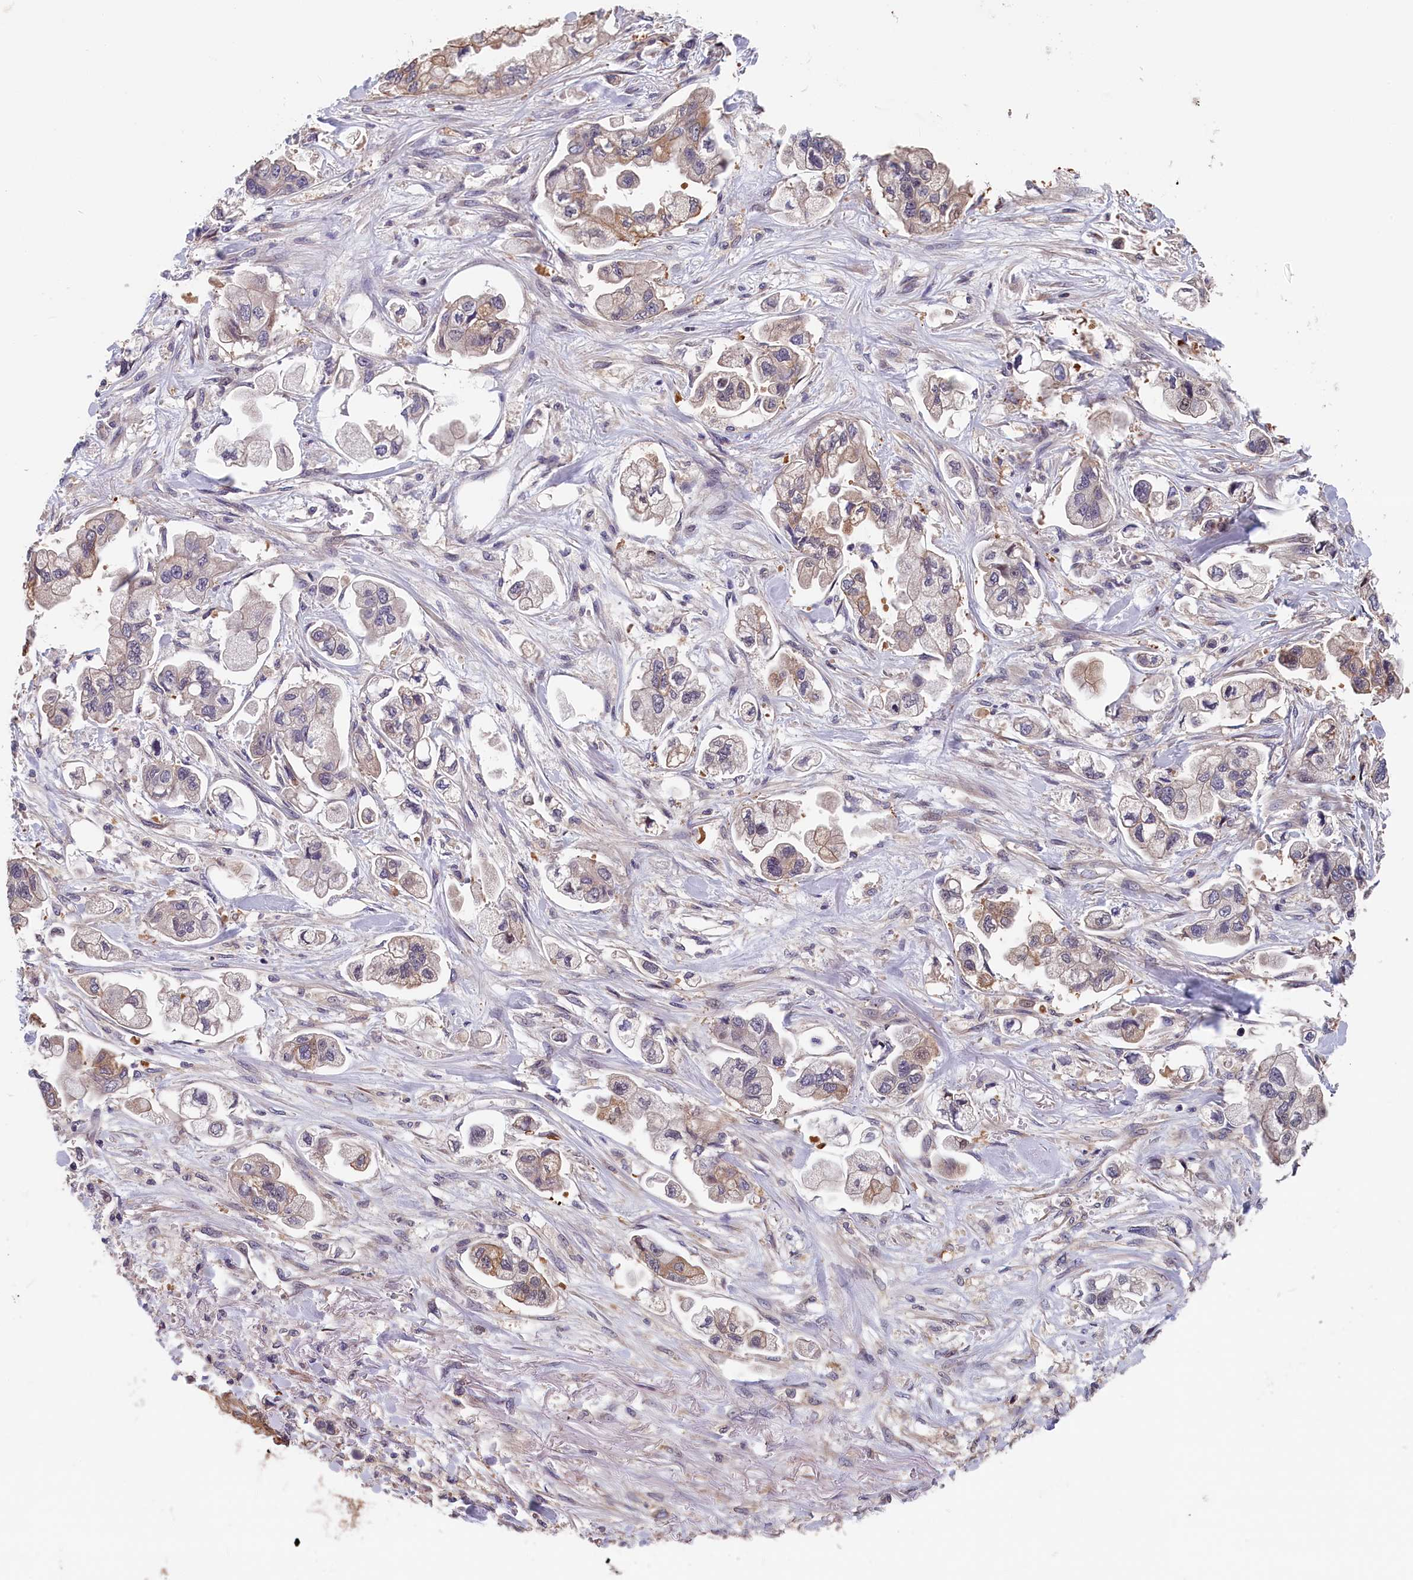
{"staining": {"intensity": "weak", "quantity": "25%-75%", "location": "cytoplasmic/membranous"}, "tissue": "stomach cancer", "cell_type": "Tumor cells", "image_type": "cancer", "snomed": [{"axis": "morphology", "description": "Adenocarcinoma, NOS"}, {"axis": "topography", "description": "Stomach"}], "caption": "The image shows staining of stomach adenocarcinoma, revealing weak cytoplasmic/membranous protein expression (brown color) within tumor cells.", "gene": "TMEM116", "patient": {"sex": "male", "age": 62}}